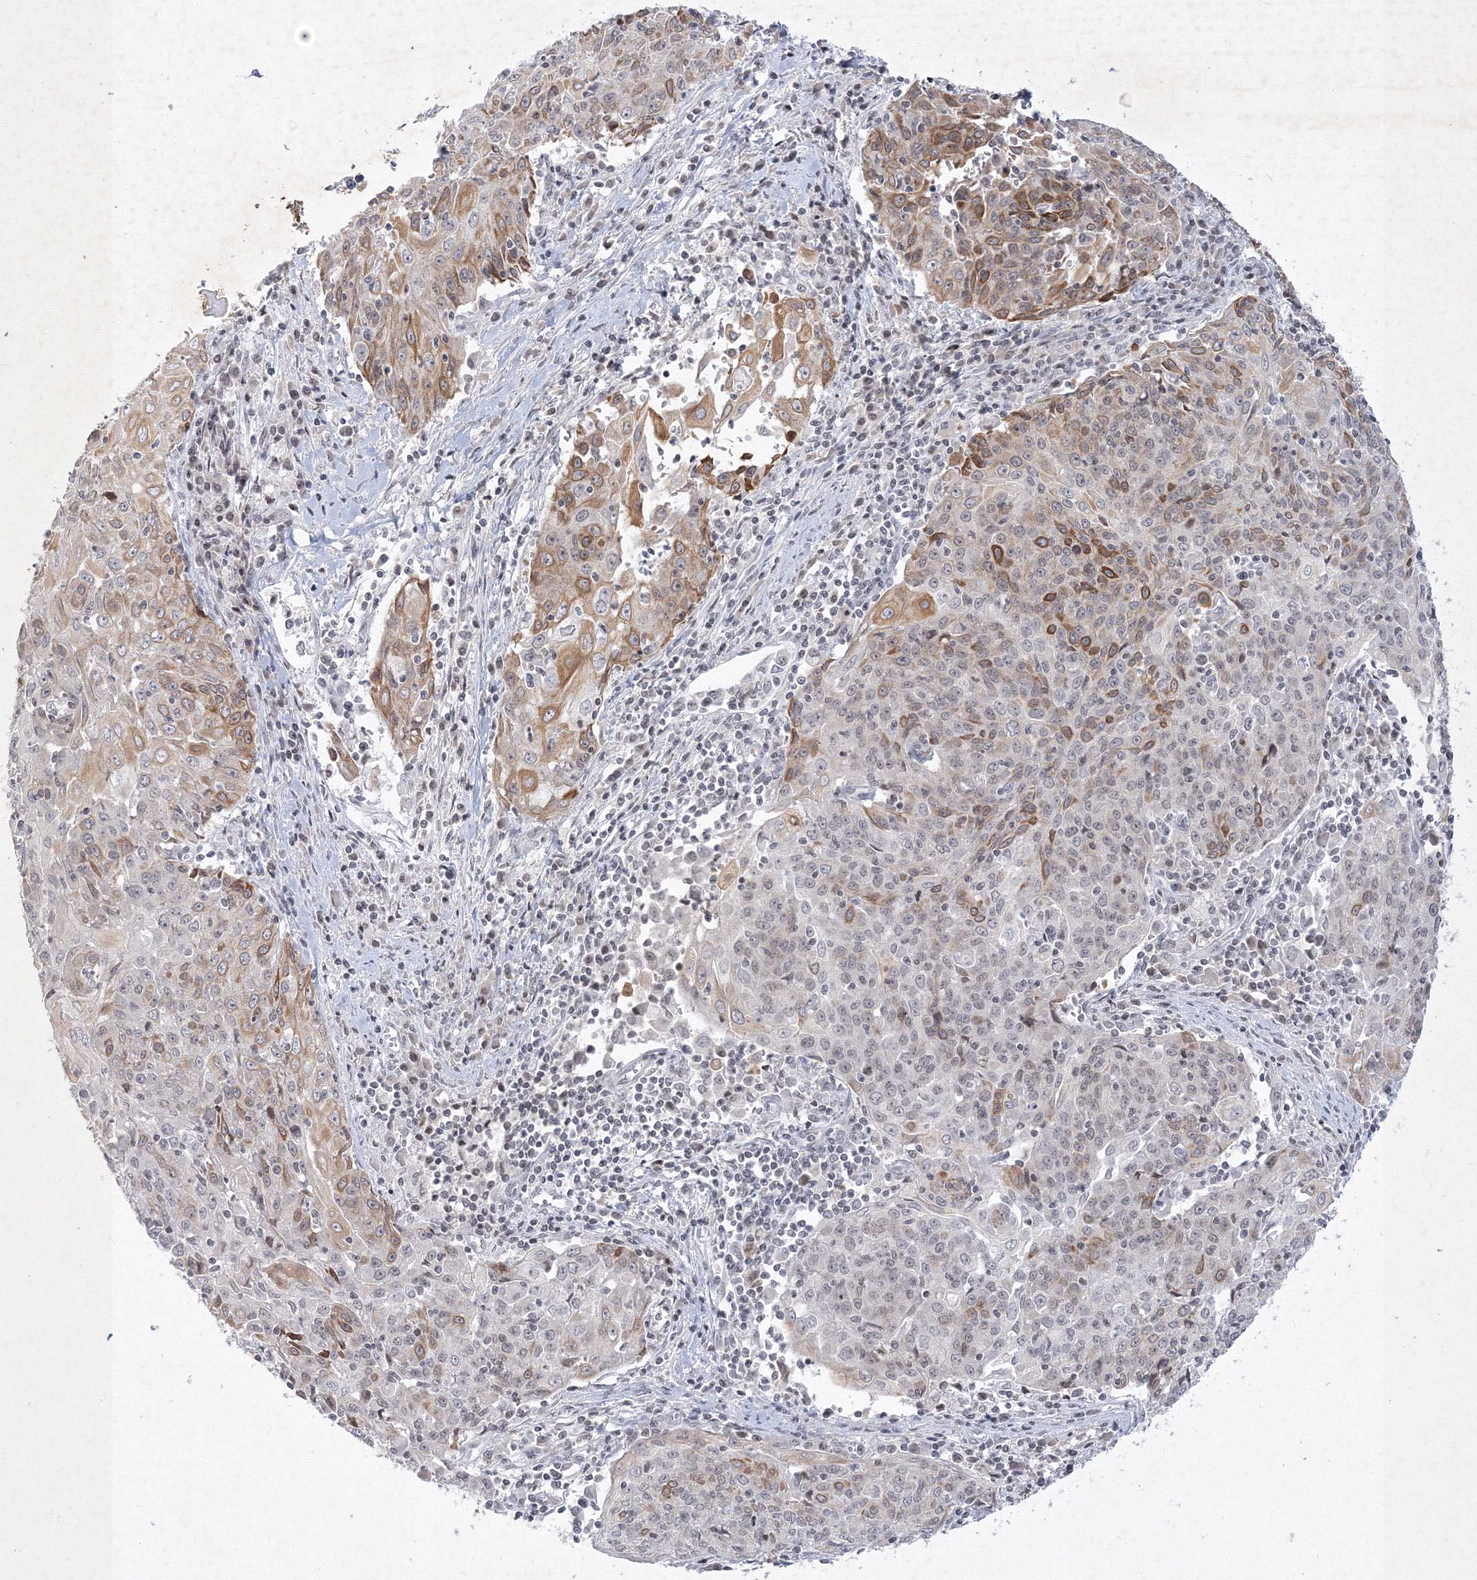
{"staining": {"intensity": "moderate", "quantity": "25%-75%", "location": "cytoplasmic/membranous,nuclear"}, "tissue": "cervical cancer", "cell_type": "Tumor cells", "image_type": "cancer", "snomed": [{"axis": "morphology", "description": "Squamous cell carcinoma, NOS"}, {"axis": "topography", "description": "Cervix"}], "caption": "The photomicrograph reveals staining of cervical squamous cell carcinoma, revealing moderate cytoplasmic/membranous and nuclear protein positivity (brown color) within tumor cells.", "gene": "NXPE3", "patient": {"sex": "female", "age": 48}}